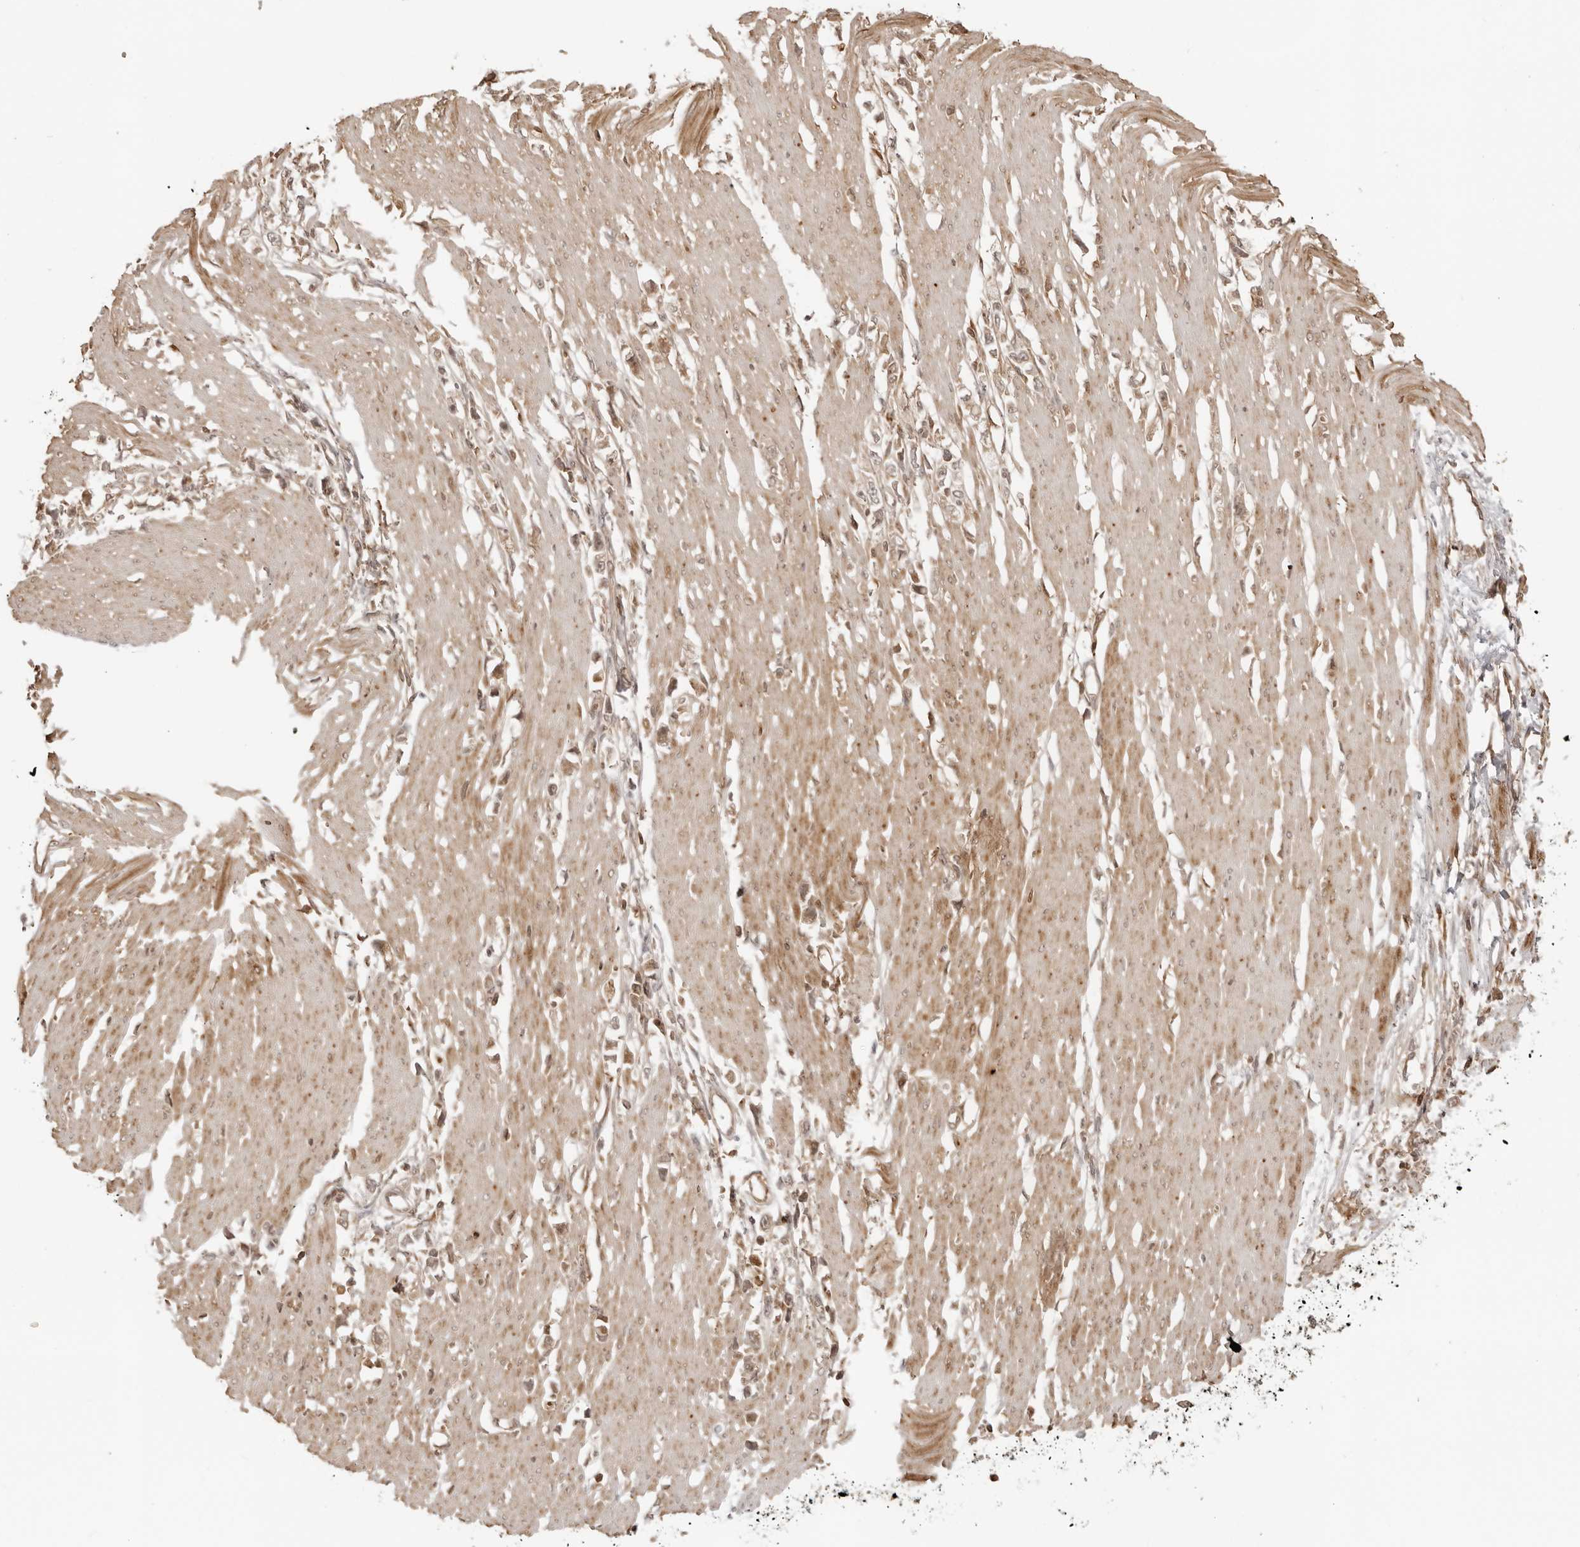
{"staining": {"intensity": "moderate", "quantity": ">75%", "location": "nuclear"}, "tissue": "stomach cancer", "cell_type": "Tumor cells", "image_type": "cancer", "snomed": [{"axis": "morphology", "description": "Adenocarcinoma, NOS"}, {"axis": "topography", "description": "Stomach"}], "caption": "Approximately >75% of tumor cells in human stomach adenocarcinoma exhibit moderate nuclear protein staining as visualized by brown immunohistochemical staining.", "gene": "IKBKE", "patient": {"sex": "female", "age": 59}}